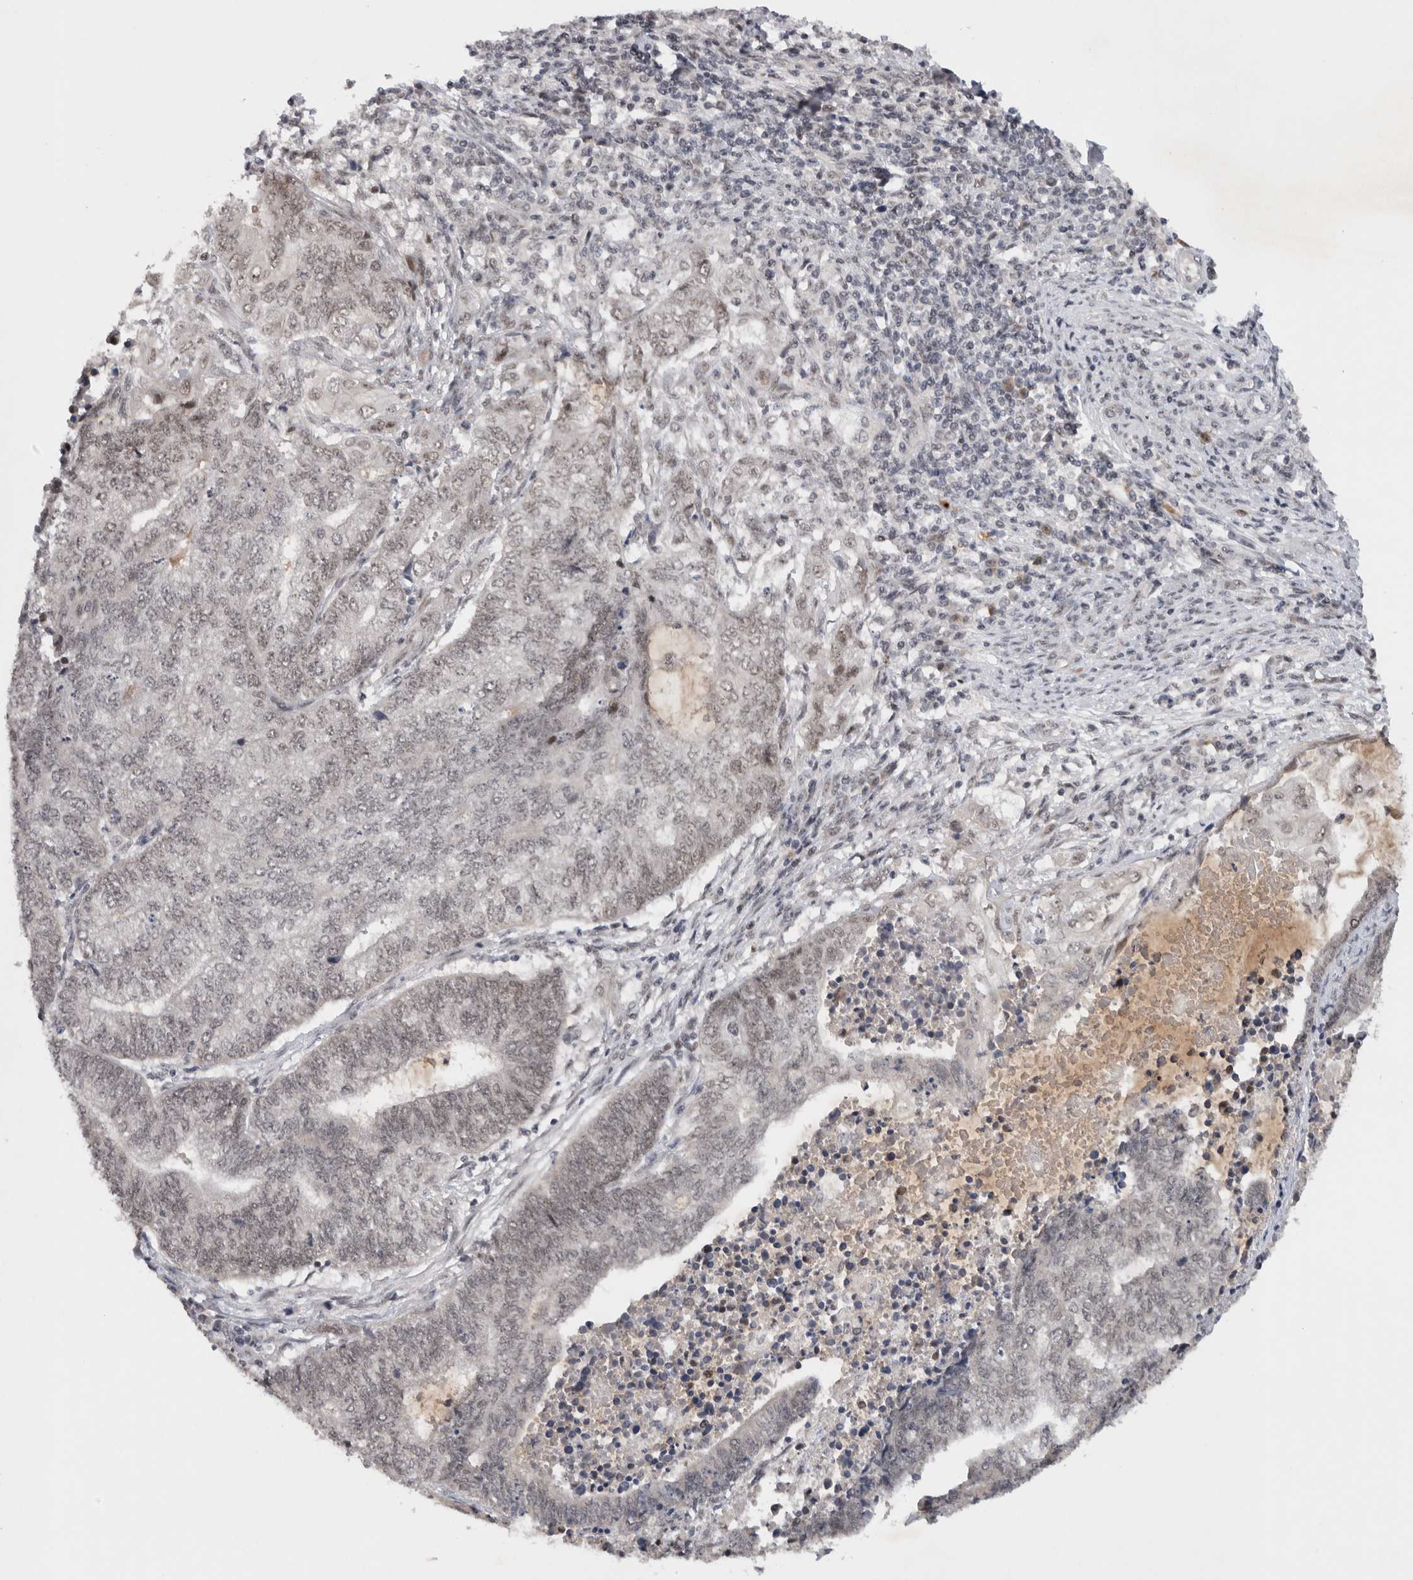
{"staining": {"intensity": "weak", "quantity": "<25%", "location": "nuclear"}, "tissue": "endometrial cancer", "cell_type": "Tumor cells", "image_type": "cancer", "snomed": [{"axis": "morphology", "description": "Adenocarcinoma, NOS"}, {"axis": "topography", "description": "Uterus"}, {"axis": "topography", "description": "Endometrium"}], "caption": "The image shows no staining of tumor cells in endometrial adenocarcinoma.", "gene": "HESX1", "patient": {"sex": "female", "age": 70}}